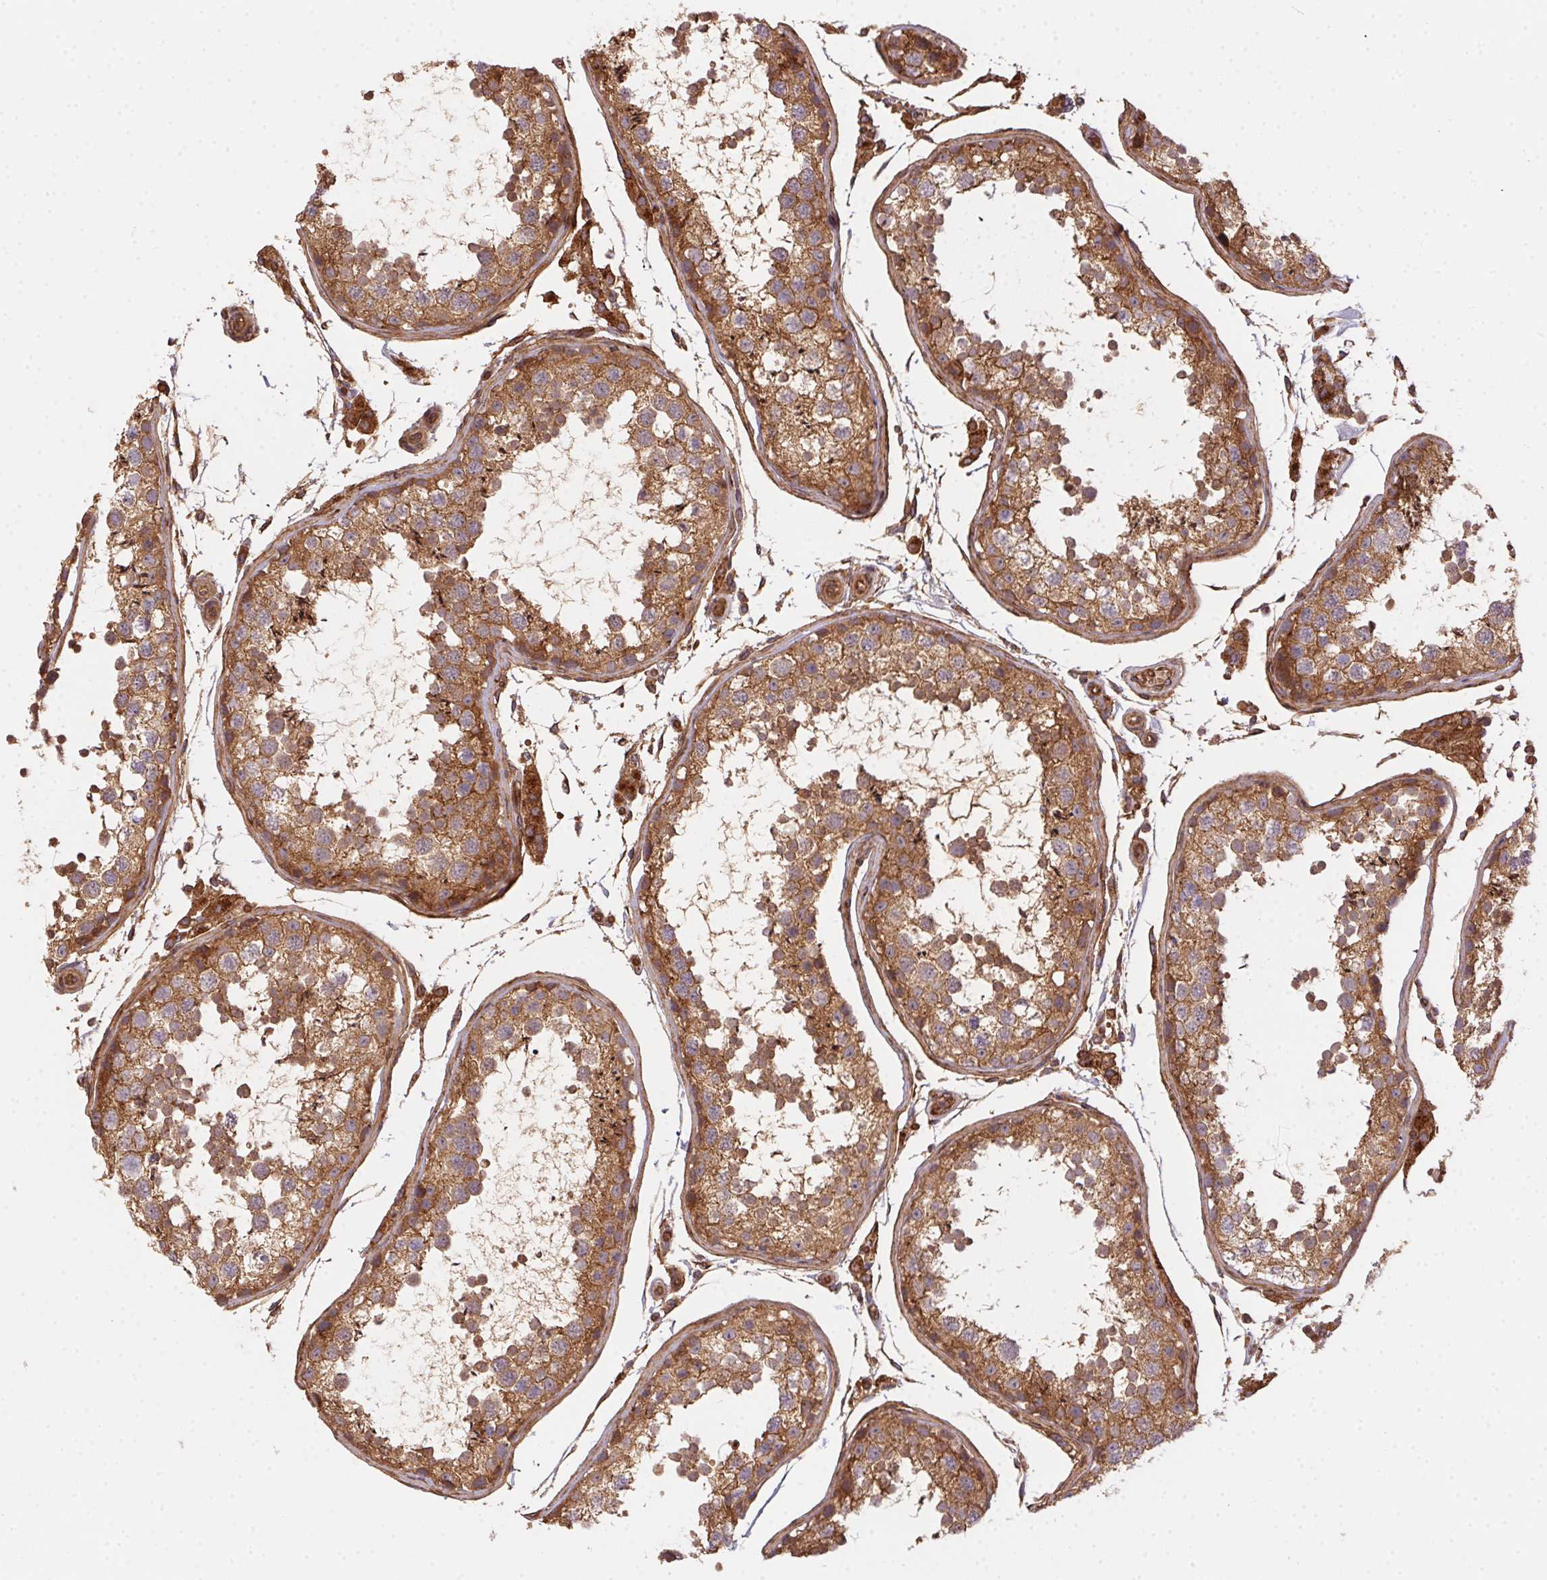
{"staining": {"intensity": "strong", "quantity": ">75%", "location": "cytoplasmic/membranous"}, "tissue": "testis", "cell_type": "Cells in seminiferous ducts", "image_type": "normal", "snomed": [{"axis": "morphology", "description": "Normal tissue, NOS"}, {"axis": "topography", "description": "Testis"}], "caption": "Approximately >75% of cells in seminiferous ducts in benign human testis reveal strong cytoplasmic/membranous protein positivity as visualized by brown immunohistochemical staining.", "gene": "USE1", "patient": {"sex": "male", "age": 29}}